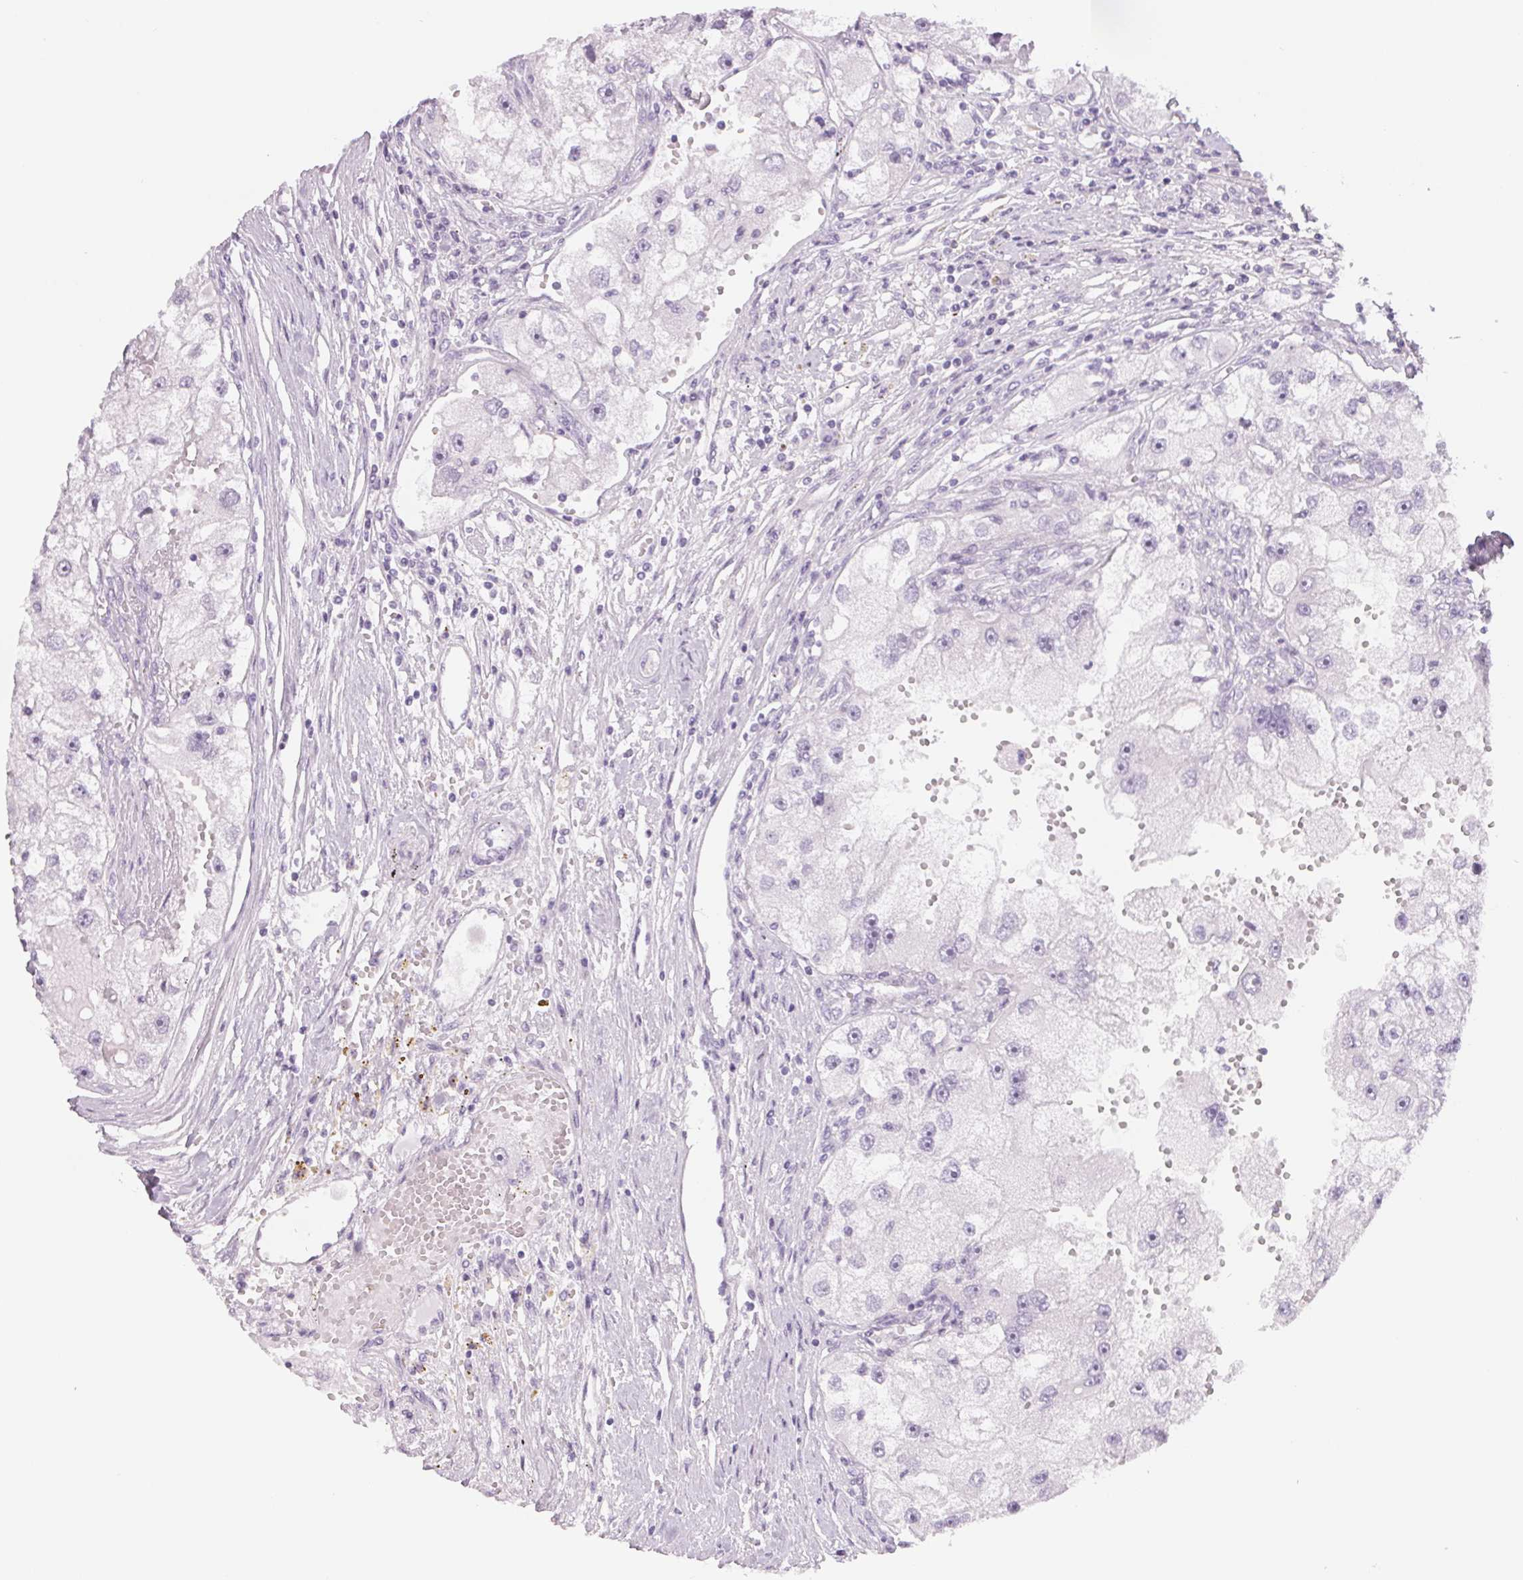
{"staining": {"intensity": "negative", "quantity": "none", "location": "none"}, "tissue": "renal cancer", "cell_type": "Tumor cells", "image_type": "cancer", "snomed": [{"axis": "morphology", "description": "Adenocarcinoma, NOS"}, {"axis": "topography", "description": "Kidney"}], "caption": "An image of renal cancer (adenocarcinoma) stained for a protein exhibits no brown staining in tumor cells.", "gene": "CCDC168", "patient": {"sex": "male", "age": 63}}